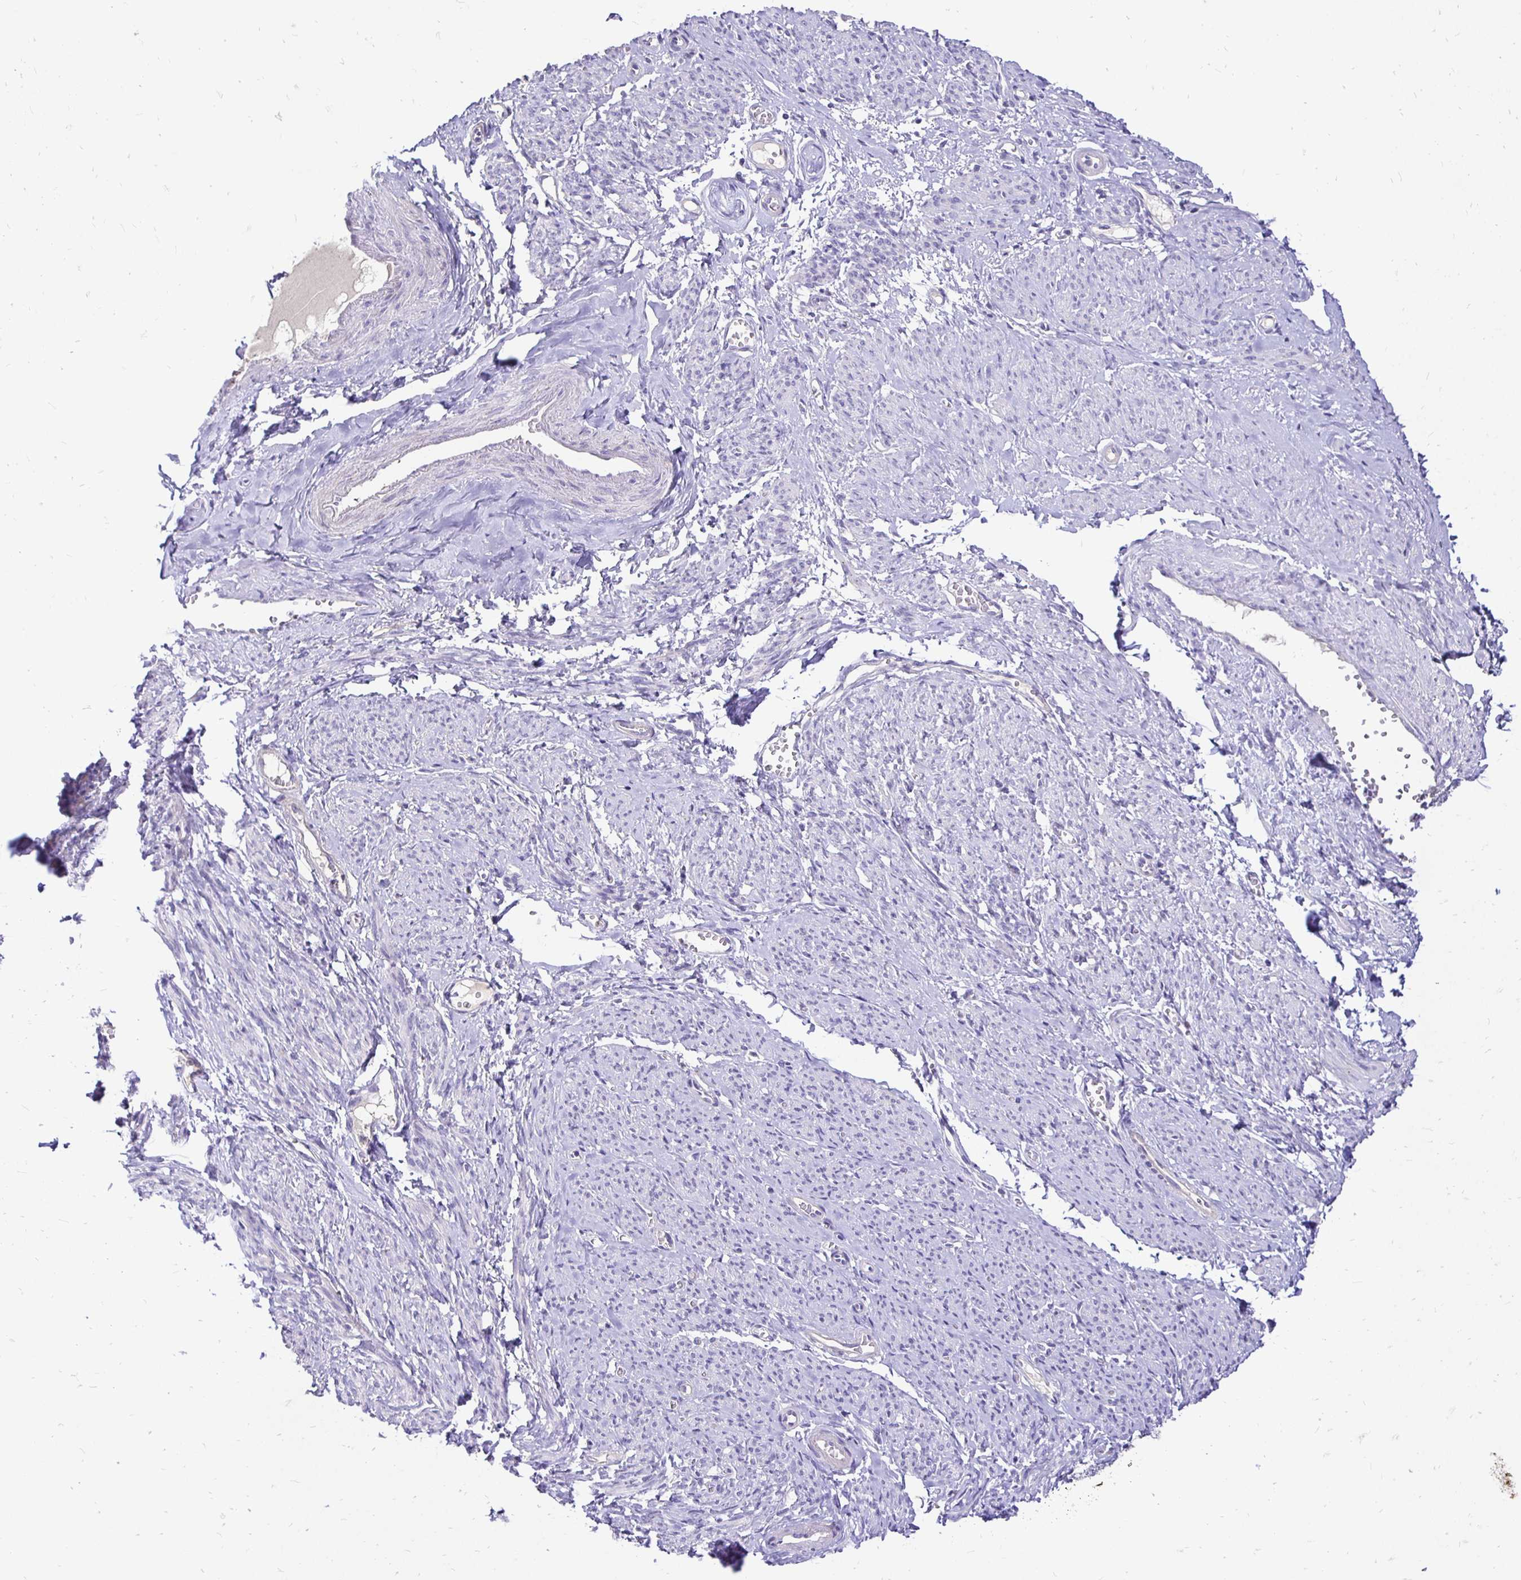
{"staining": {"intensity": "negative", "quantity": "none", "location": "none"}, "tissue": "smooth muscle", "cell_type": "Smooth muscle cells", "image_type": "normal", "snomed": [{"axis": "morphology", "description": "Normal tissue, NOS"}, {"axis": "topography", "description": "Smooth muscle"}], "caption": "Immunohistochemical staining of unremarkable smooth muscle exhibits no significant staining in smooth muscle cells.", "gene": "TAF1D", "patient": {"sex": "female", "age": 65}}